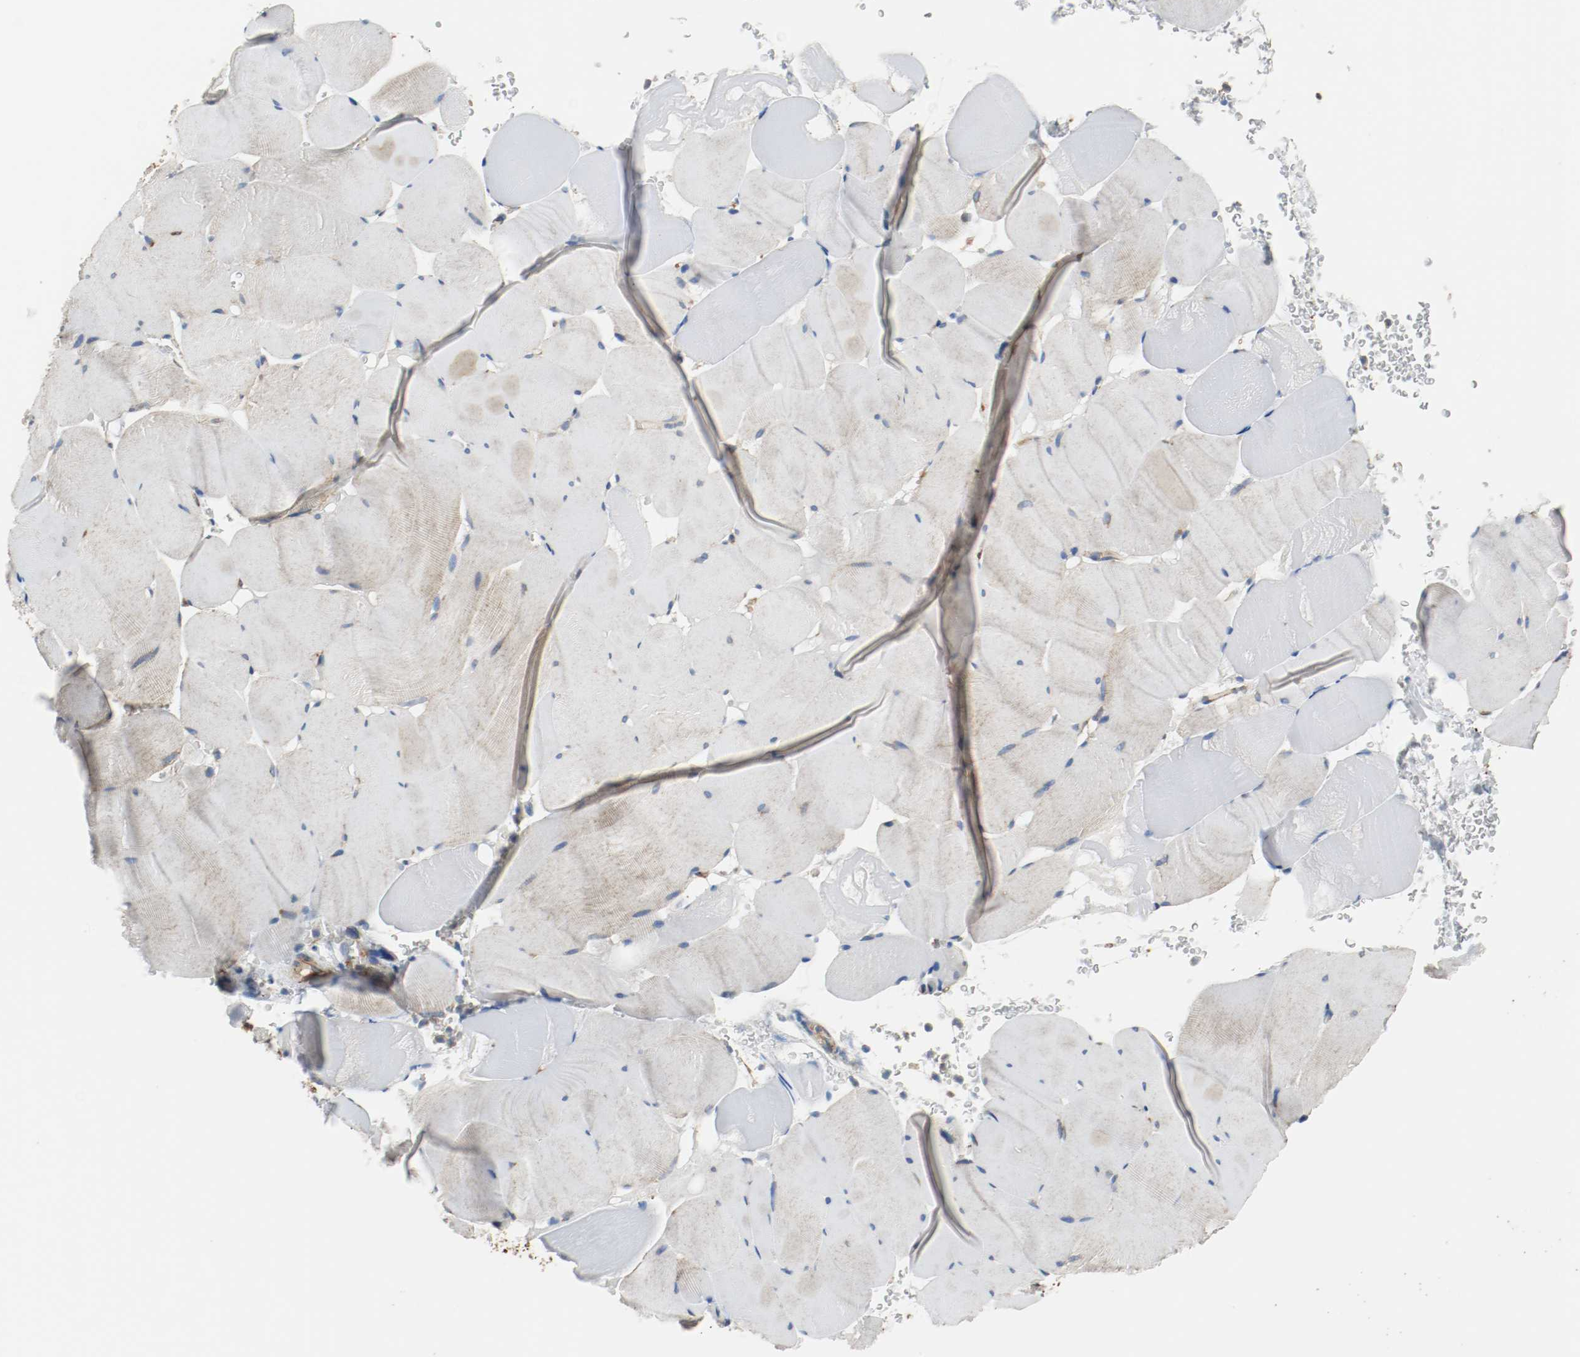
{"staining": {"intensity": "weak", "quantity": ">75%", "location": "cytoplasmic/membranous"}, "tissue": "skeletal muscle", "cell_type": "Myocytes", "image_type": "normal", "snomed": [{"axis": "morphology", "description": "Normal tissue, NOS"}, {"axis": "topography", "description": "Skeletal muscle"}], "caption": "Human skeletal muscle stained for a protein (brown) displays weak cytoplasmic/membranous positive staining in approximately >75% of myocytes.", "gene": "TUBA3D", "patient": {"sex": "male", "age": 62}}